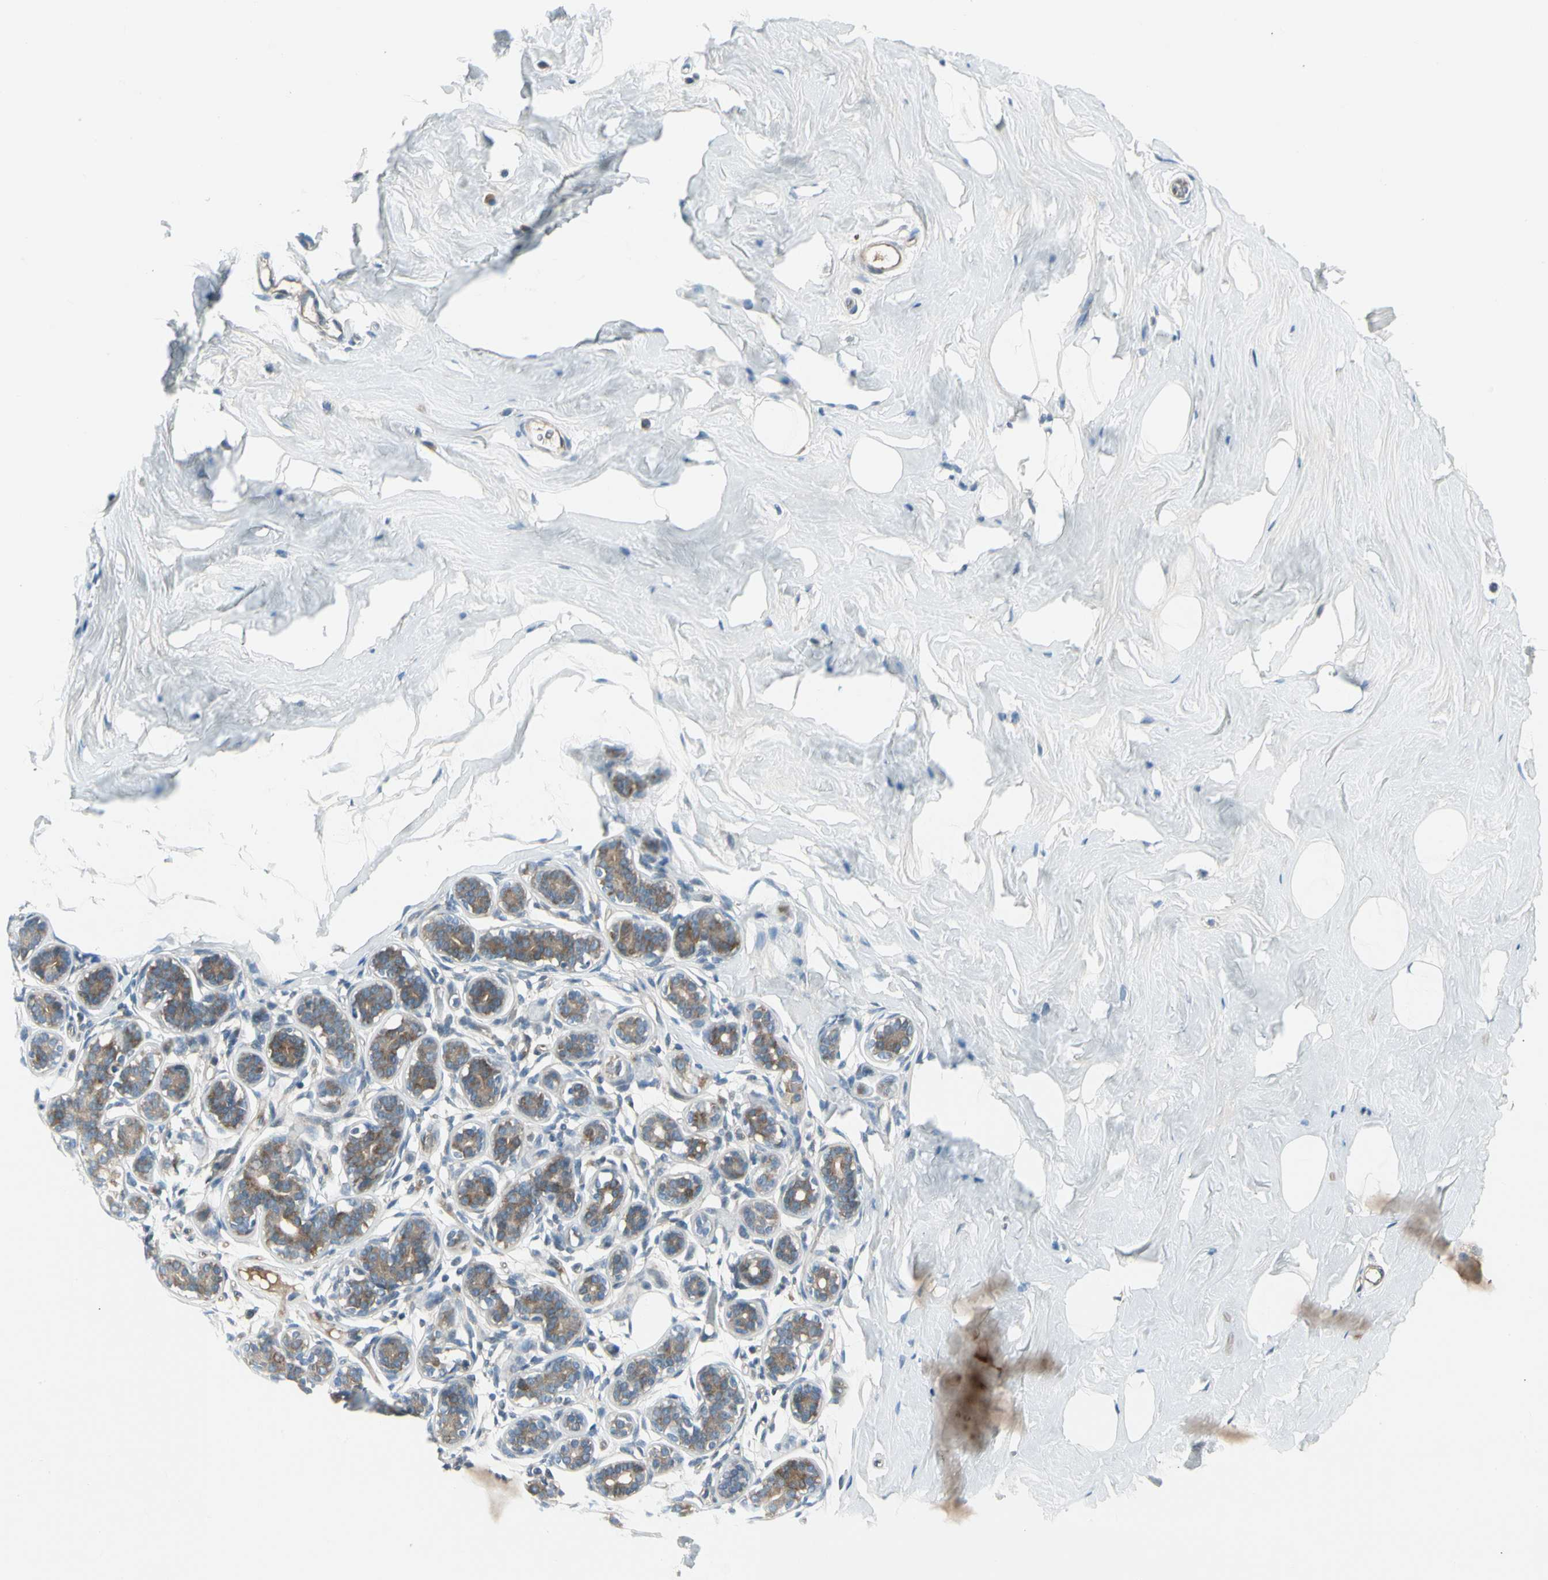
{"staining": {"intensity": "negative", "quantity": "none", "location": "none"}, "tissue": "breast", "cell_type": "Adipocytes", "image_type": "normal", "snomed": [{"axis": "morphology", "description": "Normal tissue, NOS"}, {"axis": "topography", "description": "Breast"}], "caption": "IHC of benign human breast demonstrates no positivity in adipocytes. (Brightfield microscopy of DAB IHC at high magnification).", "gene": "PANK2", "patient": {"sex": "female", "age": 75}}